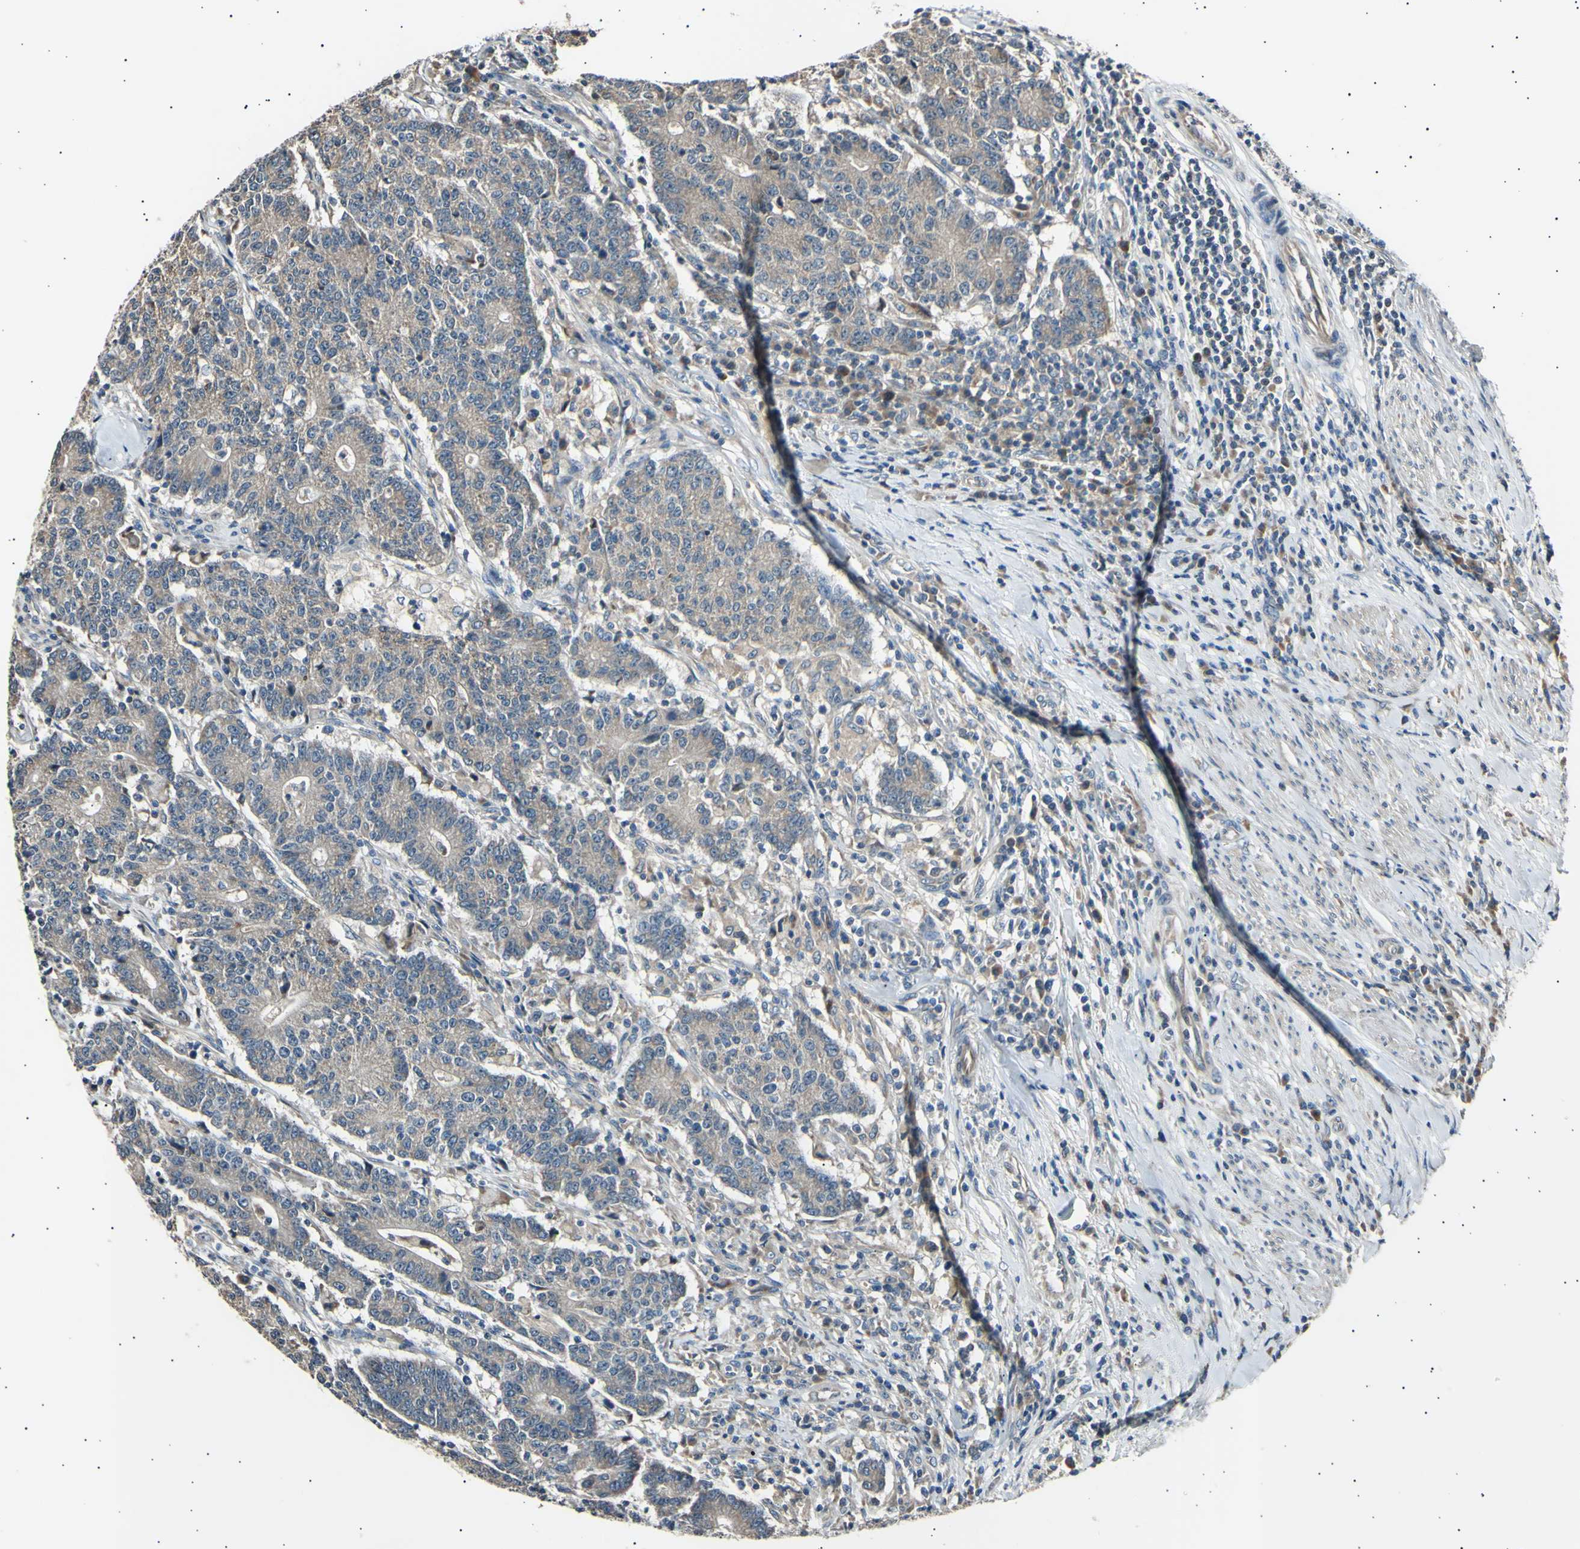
{"staining": {"intensity": "weak", "quantity": ">75%", "location": "cytoplasmic/membranous"}, "tissue": "colorectal cancer", "cell_type": "Tumor cells", "image_type": "cancer", "snomed": [{"axis": "morphology", "description": "Normal tissue, NOS"}, {"axis": "morphology", "description": "Adenocarcinoma, NOS"}, {"axis": "topography", "description": "Colon"}], "caption": "Protein expression analysis of human adenocarcinoma (colorectal) reveals weak cytoplasmic/membranous positivity in approximately >75% of tumor cells.", "gene": "ITGA6", "patient": {"sex": "female", "age": 75}}